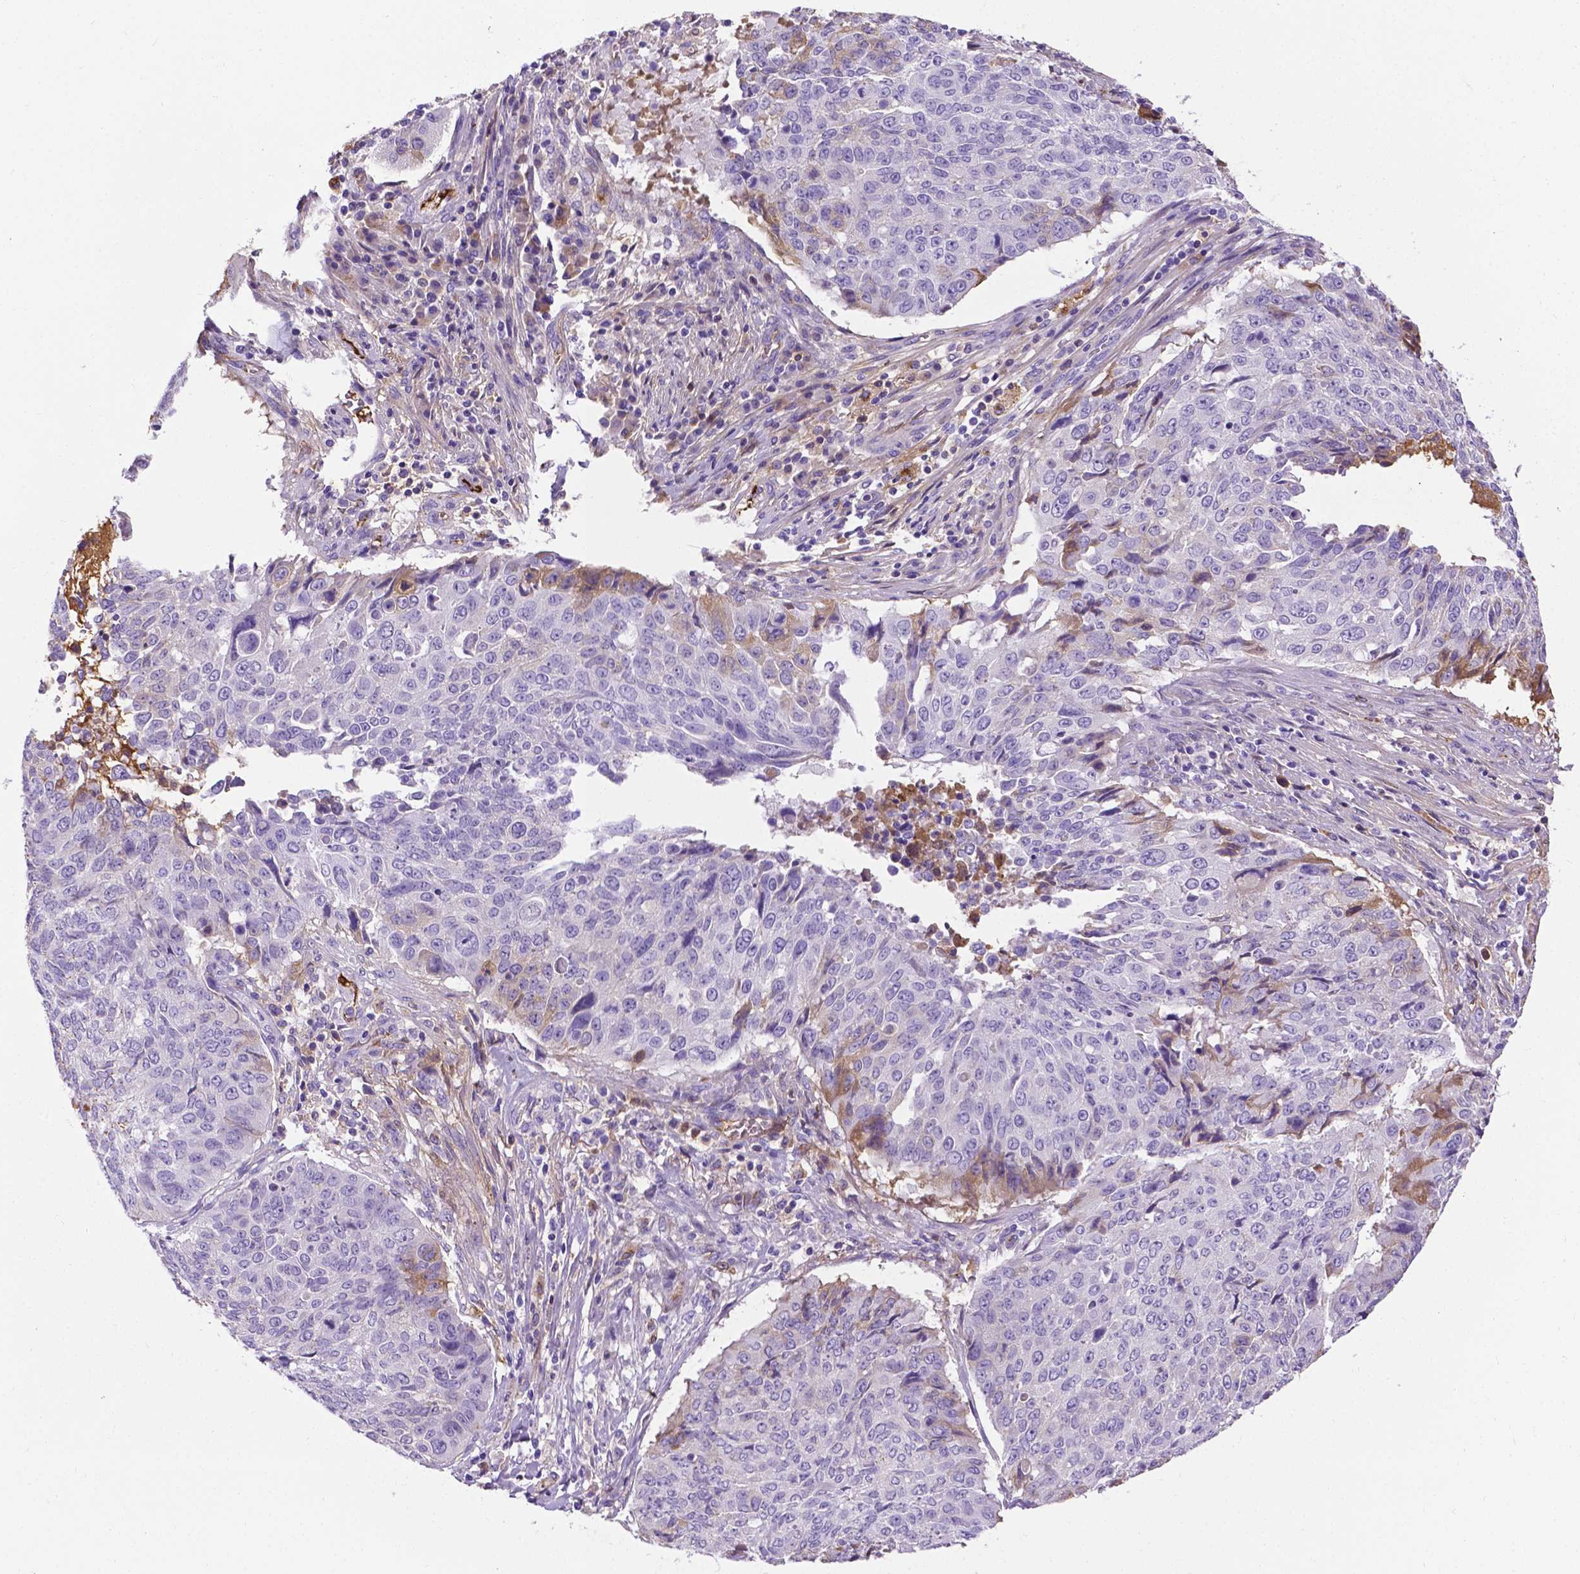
{"staining": {"intensity": "negative", "quantity": "none", "location": "none"}, "tissue": "lung cancer", "cell_type": "Tumor cells", "image_type": "cancer", "snomed": [{"axis": "morphology", "description": "Normal tissue, NOS"}, {"axis": "morphology", "description": "Squamous cell carcinoma, NOS"}, {"axis": "topography", "description": "Bronchus"}, {"axis": "topography", "description": "Lung"}], "caption": "Immunohistochemistry of human lung squamous cell carcinoma demonstrates no positivity in tumor cells.", "gene": "APOE", "patient": {"sex": "male", "age": 64}}